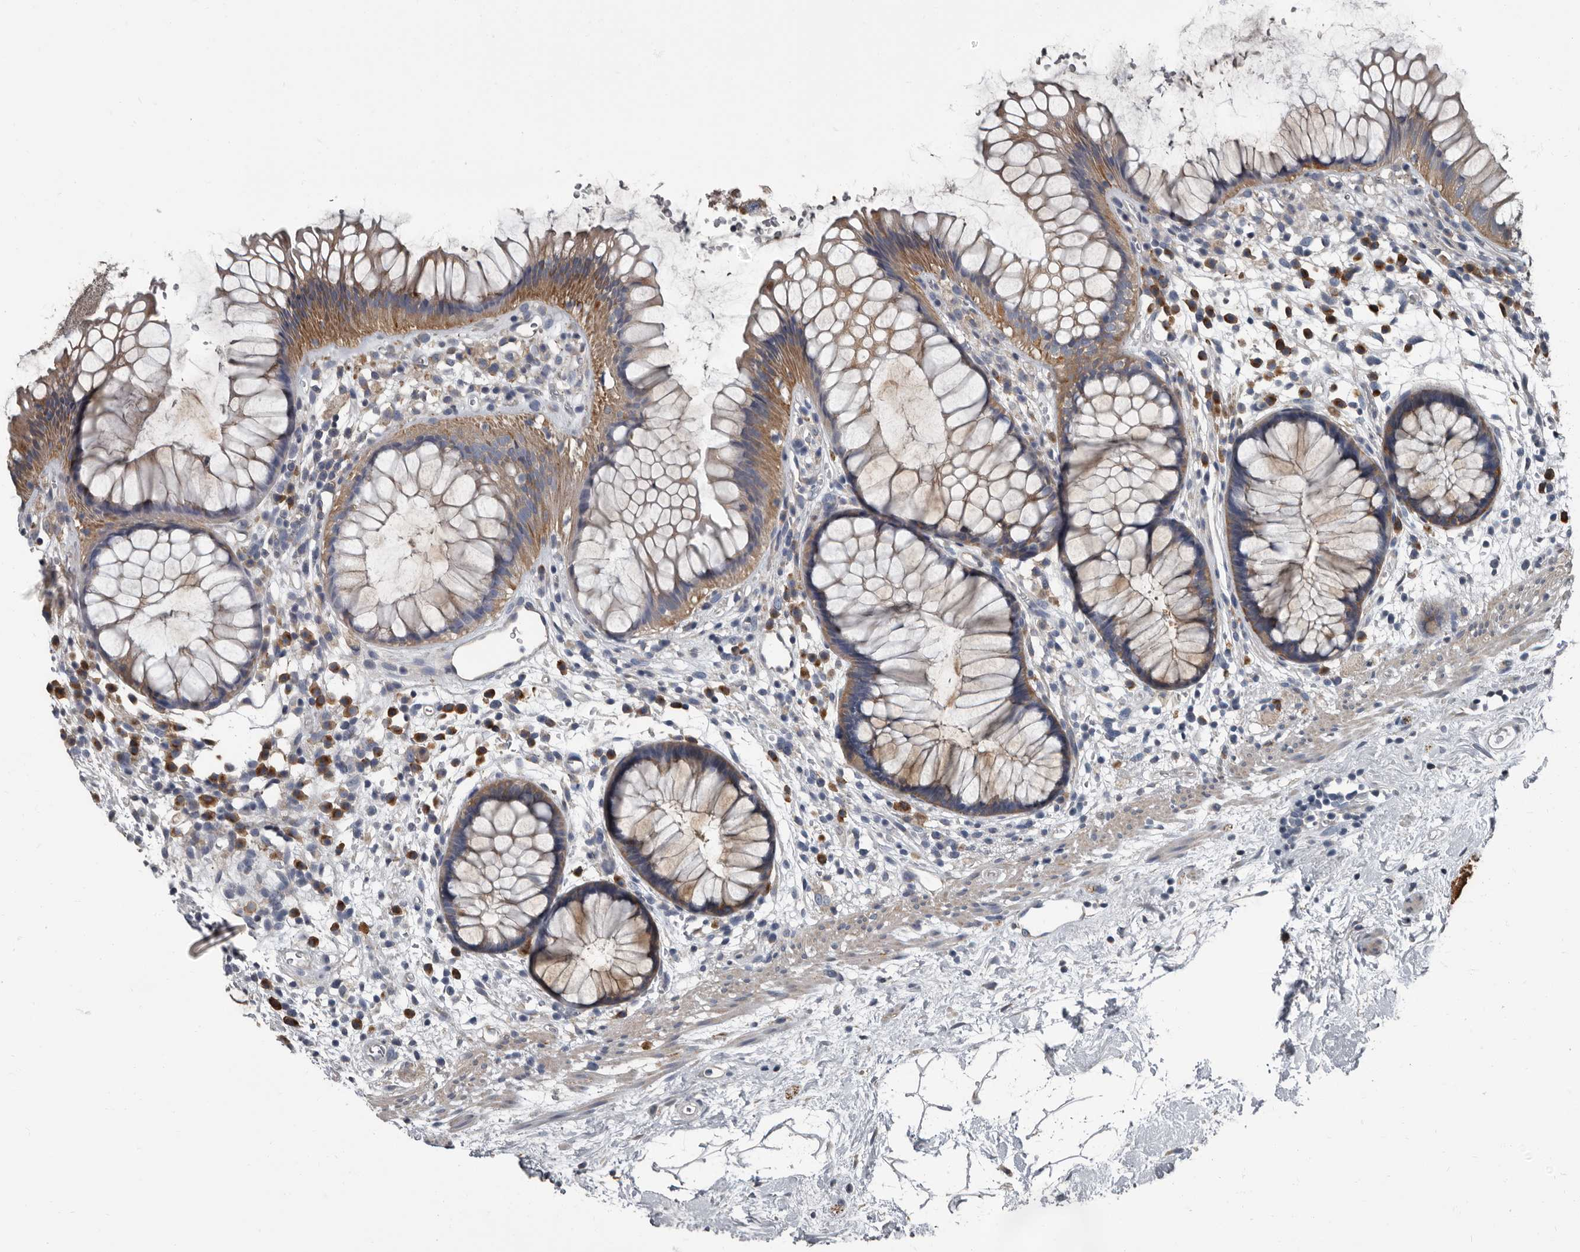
{"staining": {"intensity": "moderate", "quantity": ">75%", "location": "cytoplasmic/membranous"}, "tissue": "rectum", "cell_type": "Glandular cells", "image_type": "normal", "snomed": [{"axis": "morphology", "description": "Normal tissue, NOS"}, {"axis": "topography", "description": "Rectum"}], "caption": "The histopathology image displays a brown stain indicating the presence of a protein in the cytoplasmic/membranous of glandular cells in rectum.", "gene": "TPD52L1", "patient": {"sex": "male", "age": 51}}